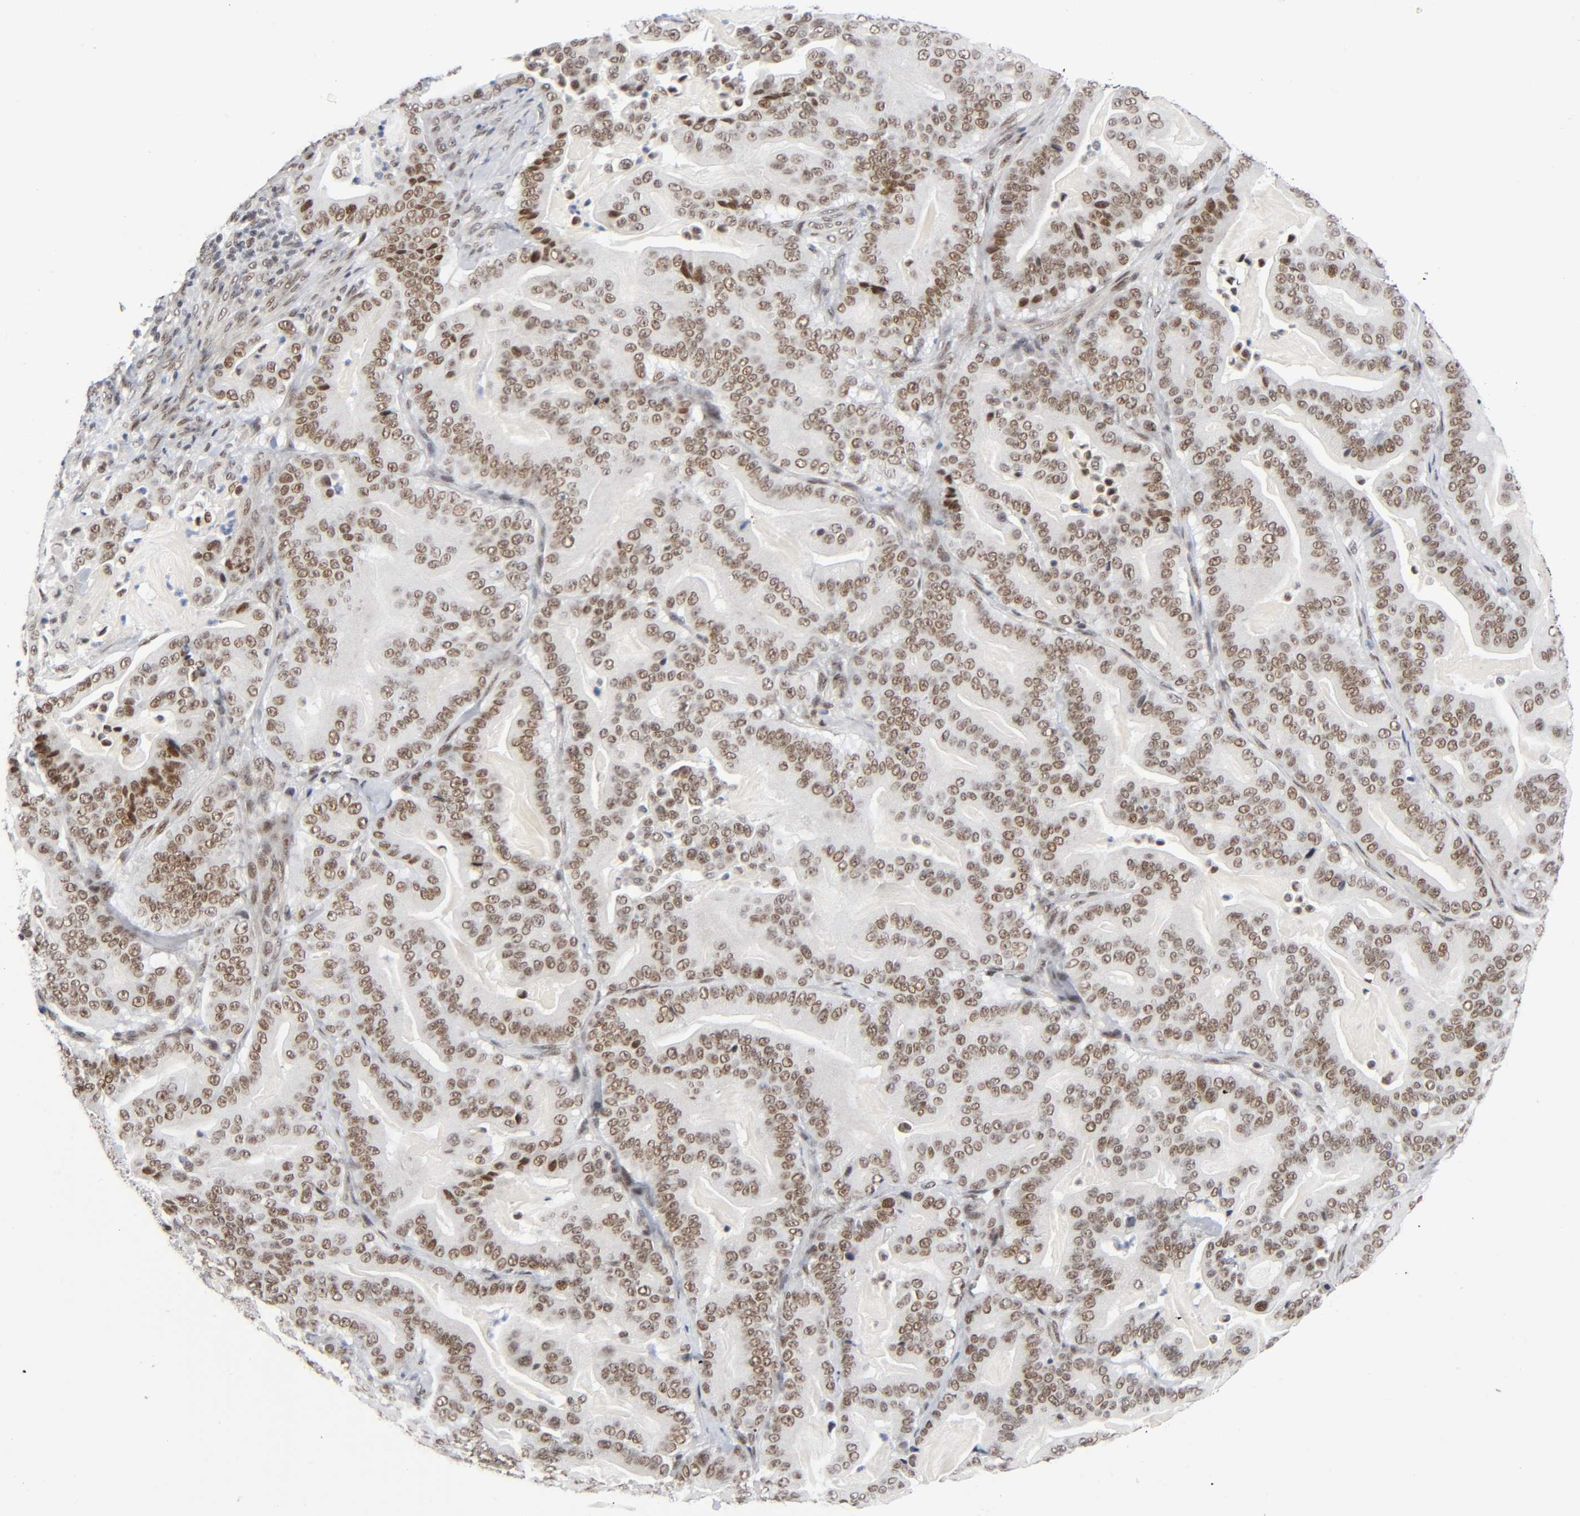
{"staining": {"intensity": "moderate", "quantity": "25%-75%", "location": "nuclear"}, "tissue": "pancreatic cancer", "cell_type": "Tumor cells", "image_type": "cancer", "snomed": [{"axis": "morphology", "description": "Adenocarcinoma, NOS"}, {"axis": "topography", "description": "Pancreas"}], "caption": "Protein analysis of adenocarcinoma (pancreatic) tissue demonstrates moderate nuclear positivity in about 25%-75% of tumor cells.", "gene": "DIDO1", "patient": {"sex": "male", "age": 63}}